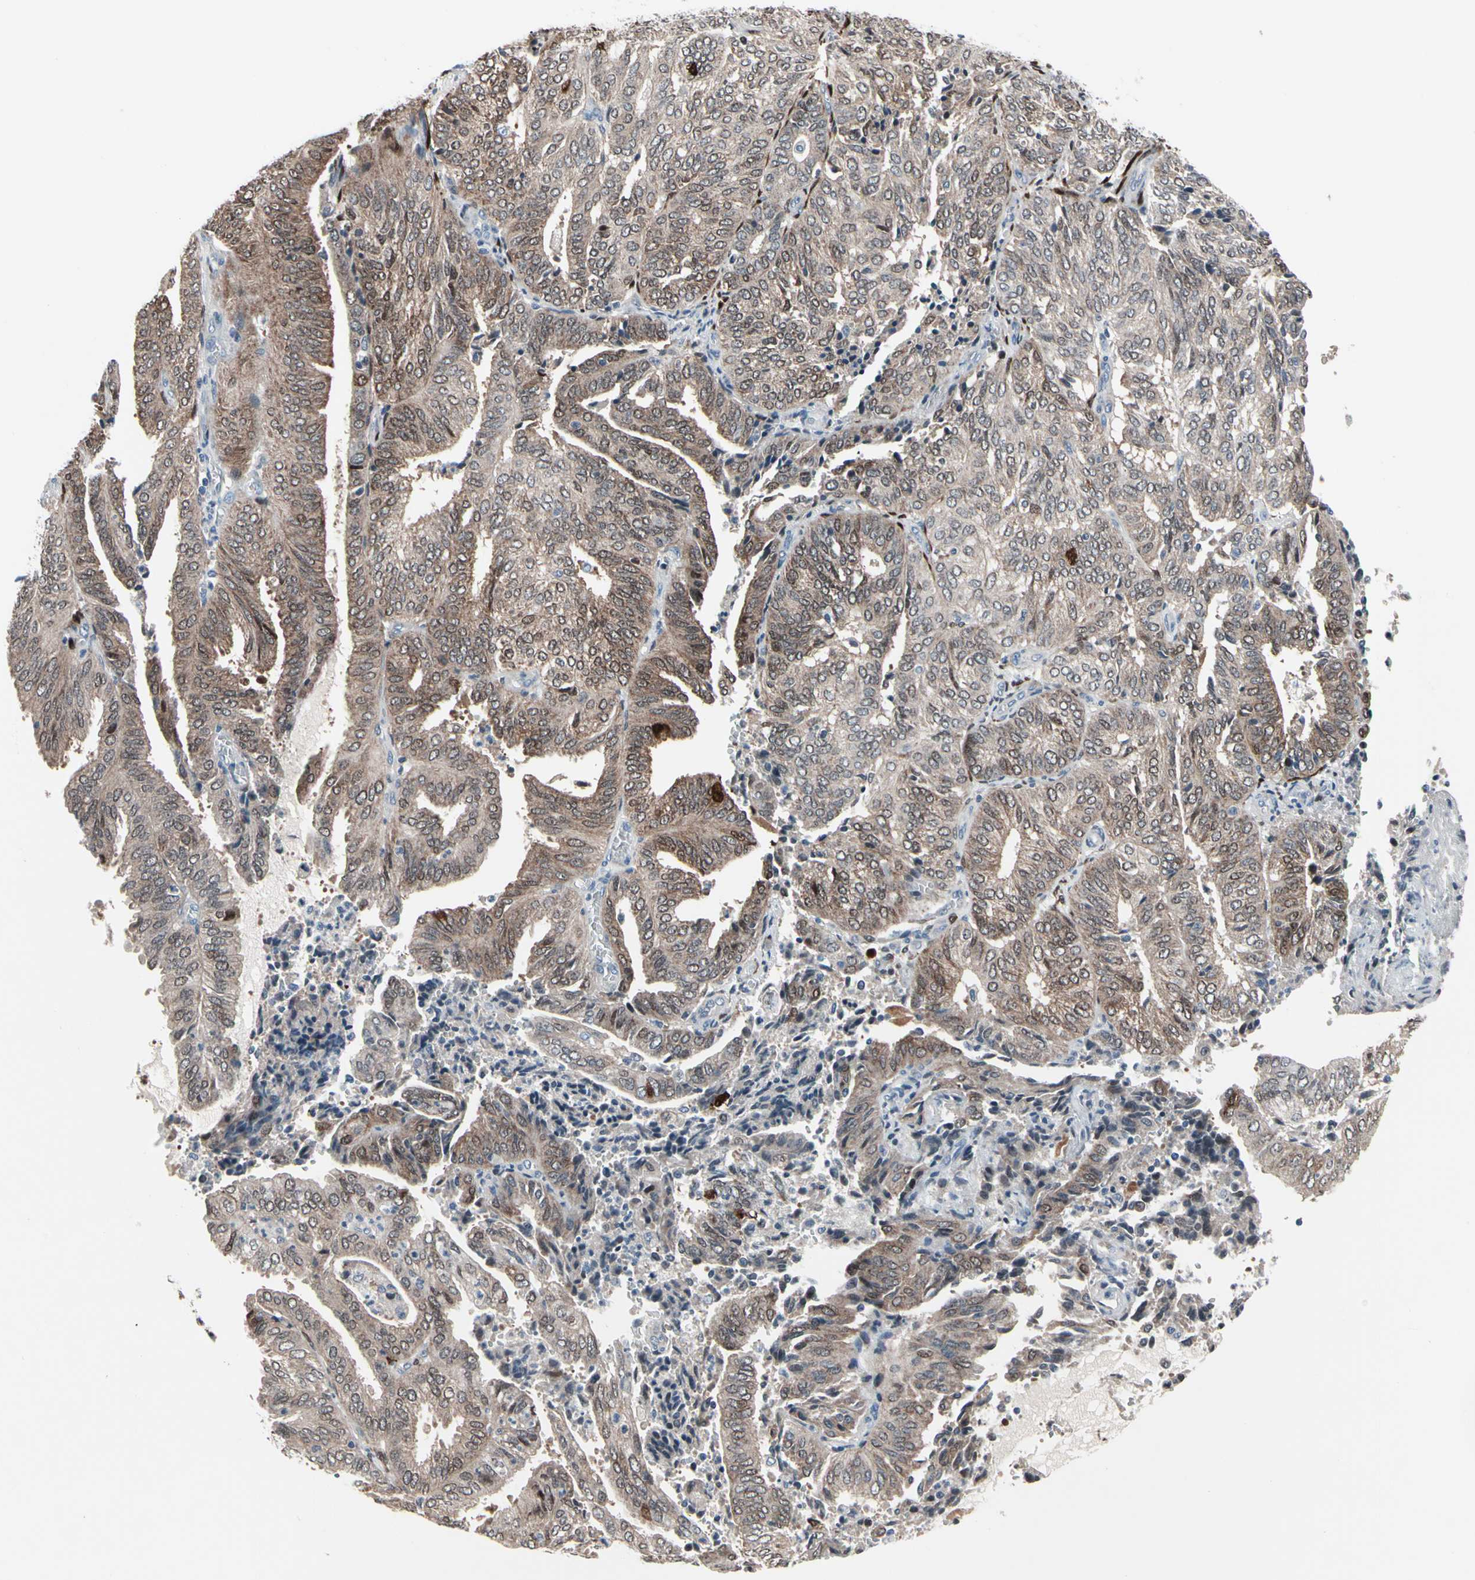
{"staining": {"intensity": "weak", "quantity": ">75%", "location": "cytoplasmic/membranous,nuclear"}, "tissue": "endometrial cancer", "cell_type": "Tumor cells", "image_type": "cancer", "snomed": [{"axis": "morphology", "description": "Adenocarcinoma, NOS"}, {"axis": "topography", "description": "Uterus"}], "caption": "Weak cytoplasmic/membranous and nuclear expression for a protein is identified in approximately >75% of tumor cells of endometrial cancer using immunohistochemistry (IHC).", "gene": "TXN", "patient": {"sex": "female", "age": 60}}